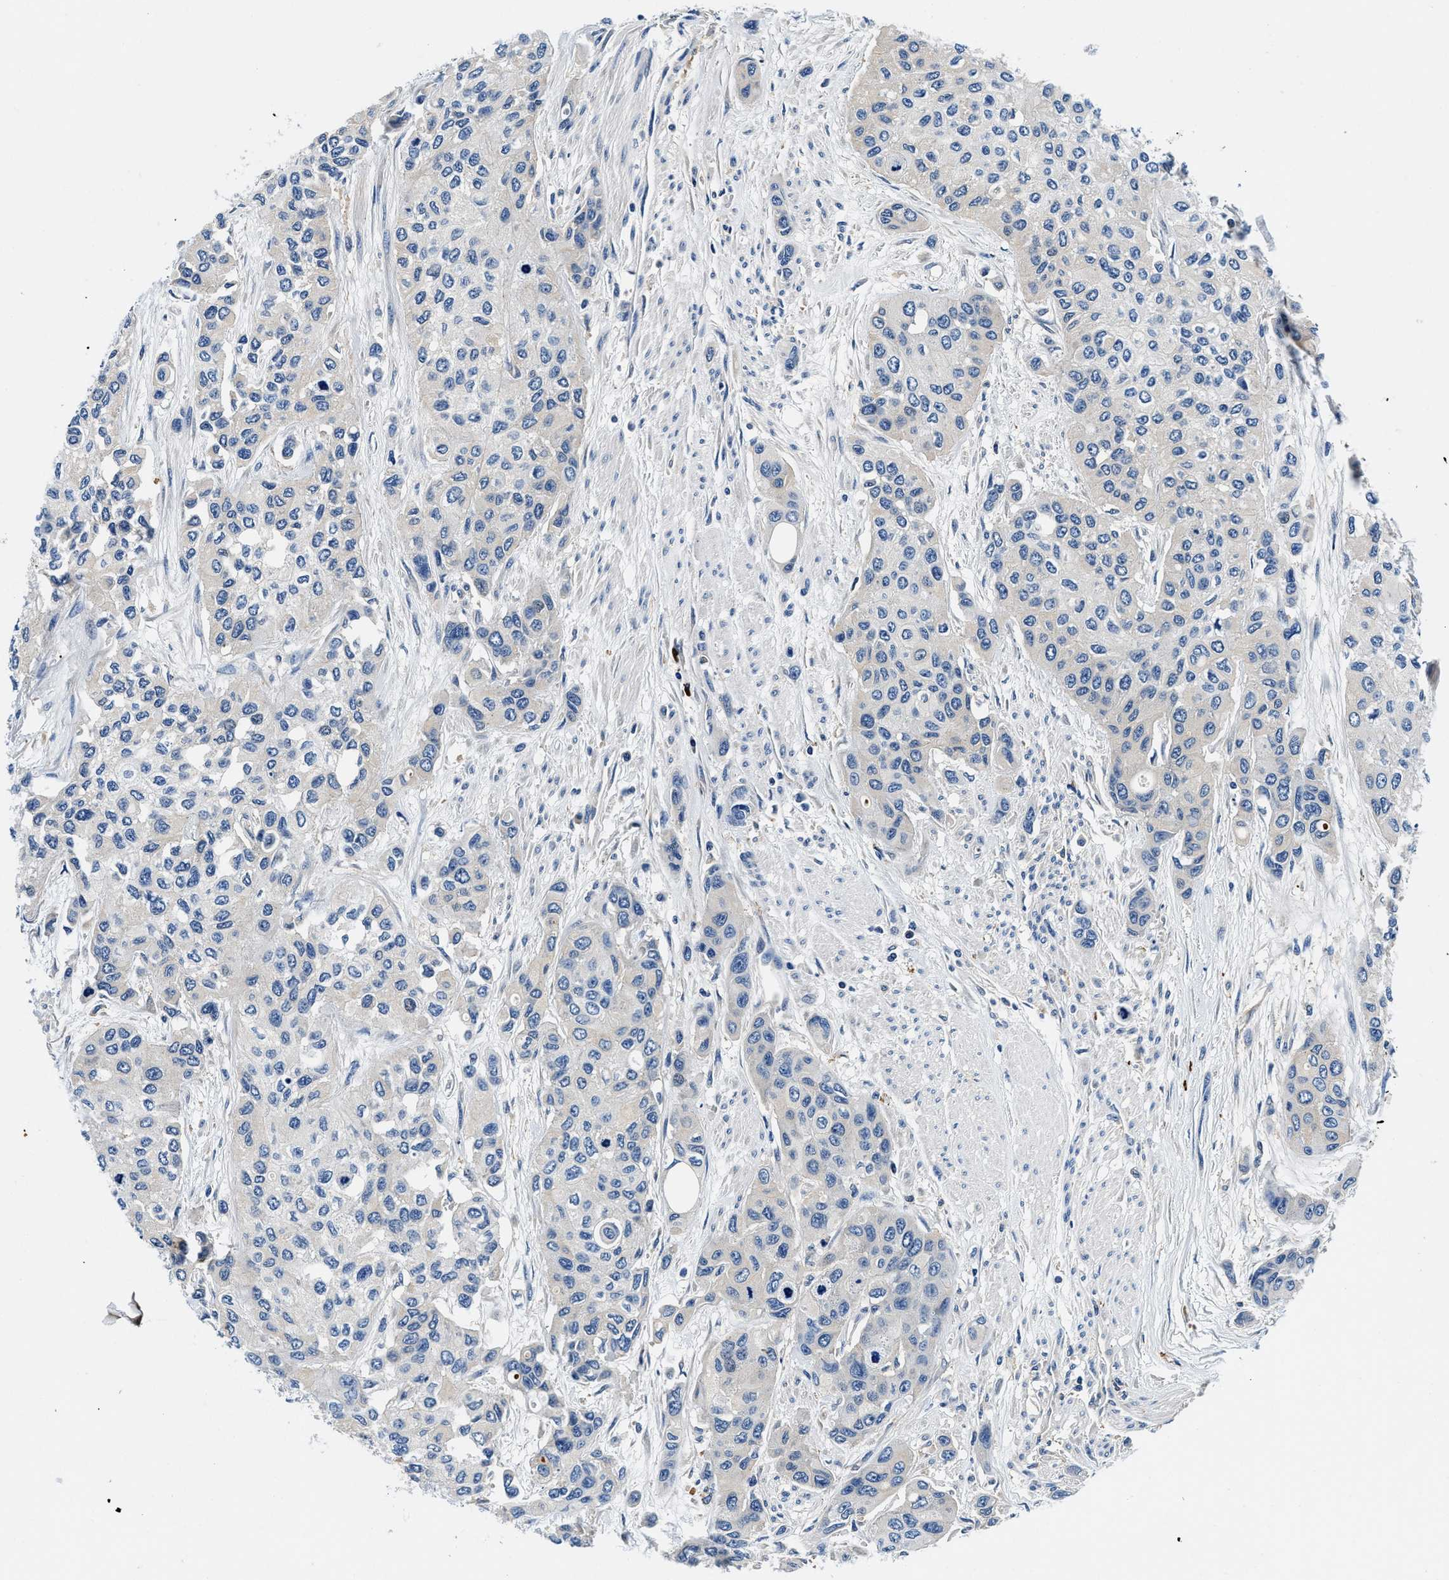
{"staining": {"intensity": "negative", "quantity": "none", "location": "none"}, "tissue": "urothelial cancer", "cell_type": "Tumor cells", "image_type": "cancer", "snomed": [{"axis": "morphology", "description": "Urothelial carcinoma, High grade"}, {"axis": "topography", "description": "Urinary bladder"}], "caption": "This is an IHC micrograph of human high-grade urothelial carcinoma. There is no positivity in tumor cells.", "gene": "ZFAND3", "patient": {"sex": "female", "age": 56}}